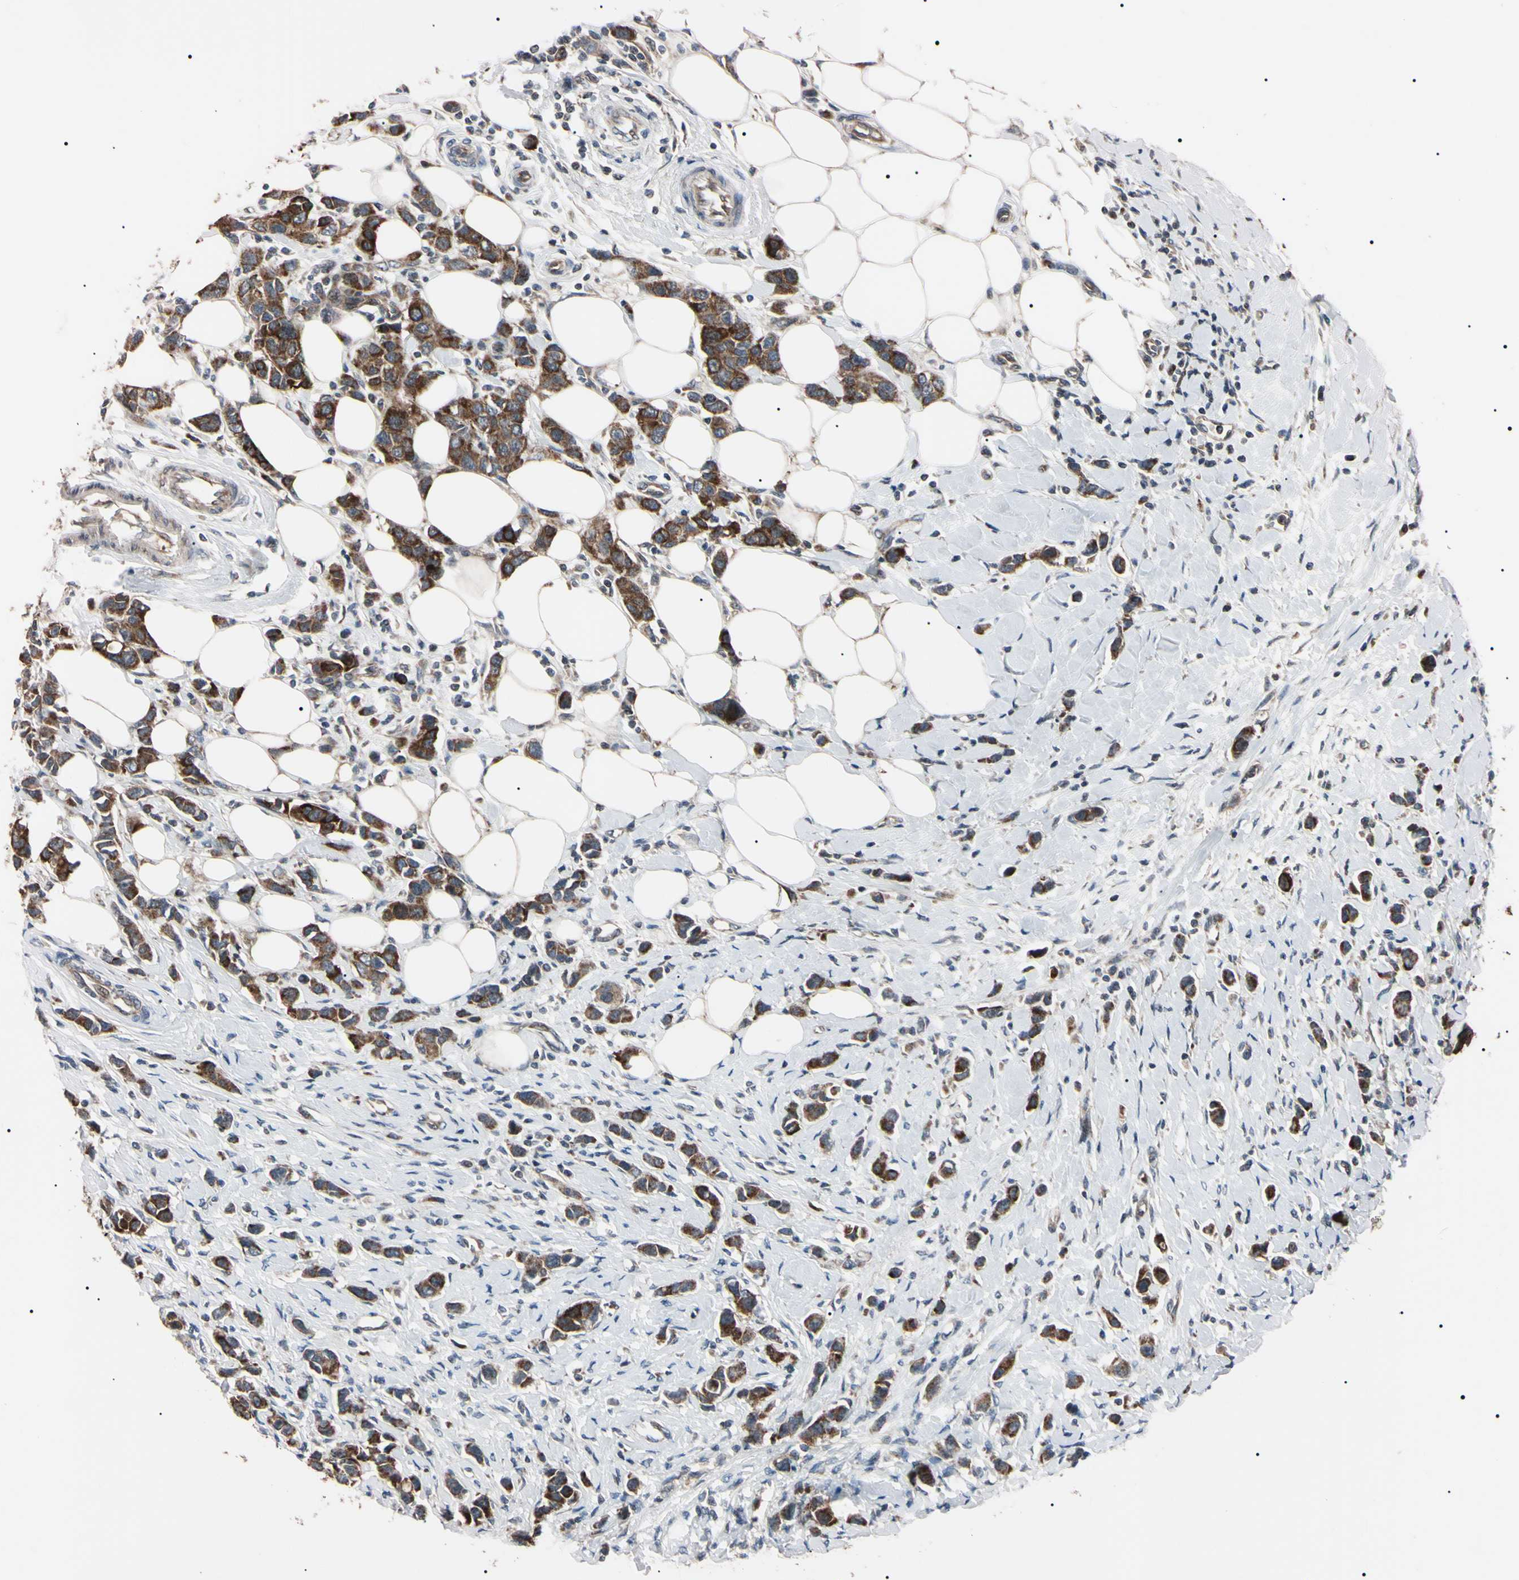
{"staining": {"intensity": "moderate", "quantity": ">75%", "location": "cytoplasmic/membranous"}, "tissue": "breast cancer", "cell_type": "Tumor cells", "image_type": "cancer", "snomed": [{"axis": "morphology", "description": "Normal tissue, NOS"}, {"axis": "morphology", "description": "Duct carcinoma"}, {"axis": "topography", "description": "Breast"}], "caption": "IHC staining of breast cancer, which displays medium levels of moderate cytoplasmic/membranous positivity in approximately >75% of tumor cells indicating moderate cytoplasmic/membranous protein expression. The staining was performed using DAB (3,3'-diaminobenzidine) (brown) for protein detection and nuclei were counterstained in hematoxylin (blue).", "gene": "TNFRSF1A", "patient": {"sex": "female", "age": 50}}